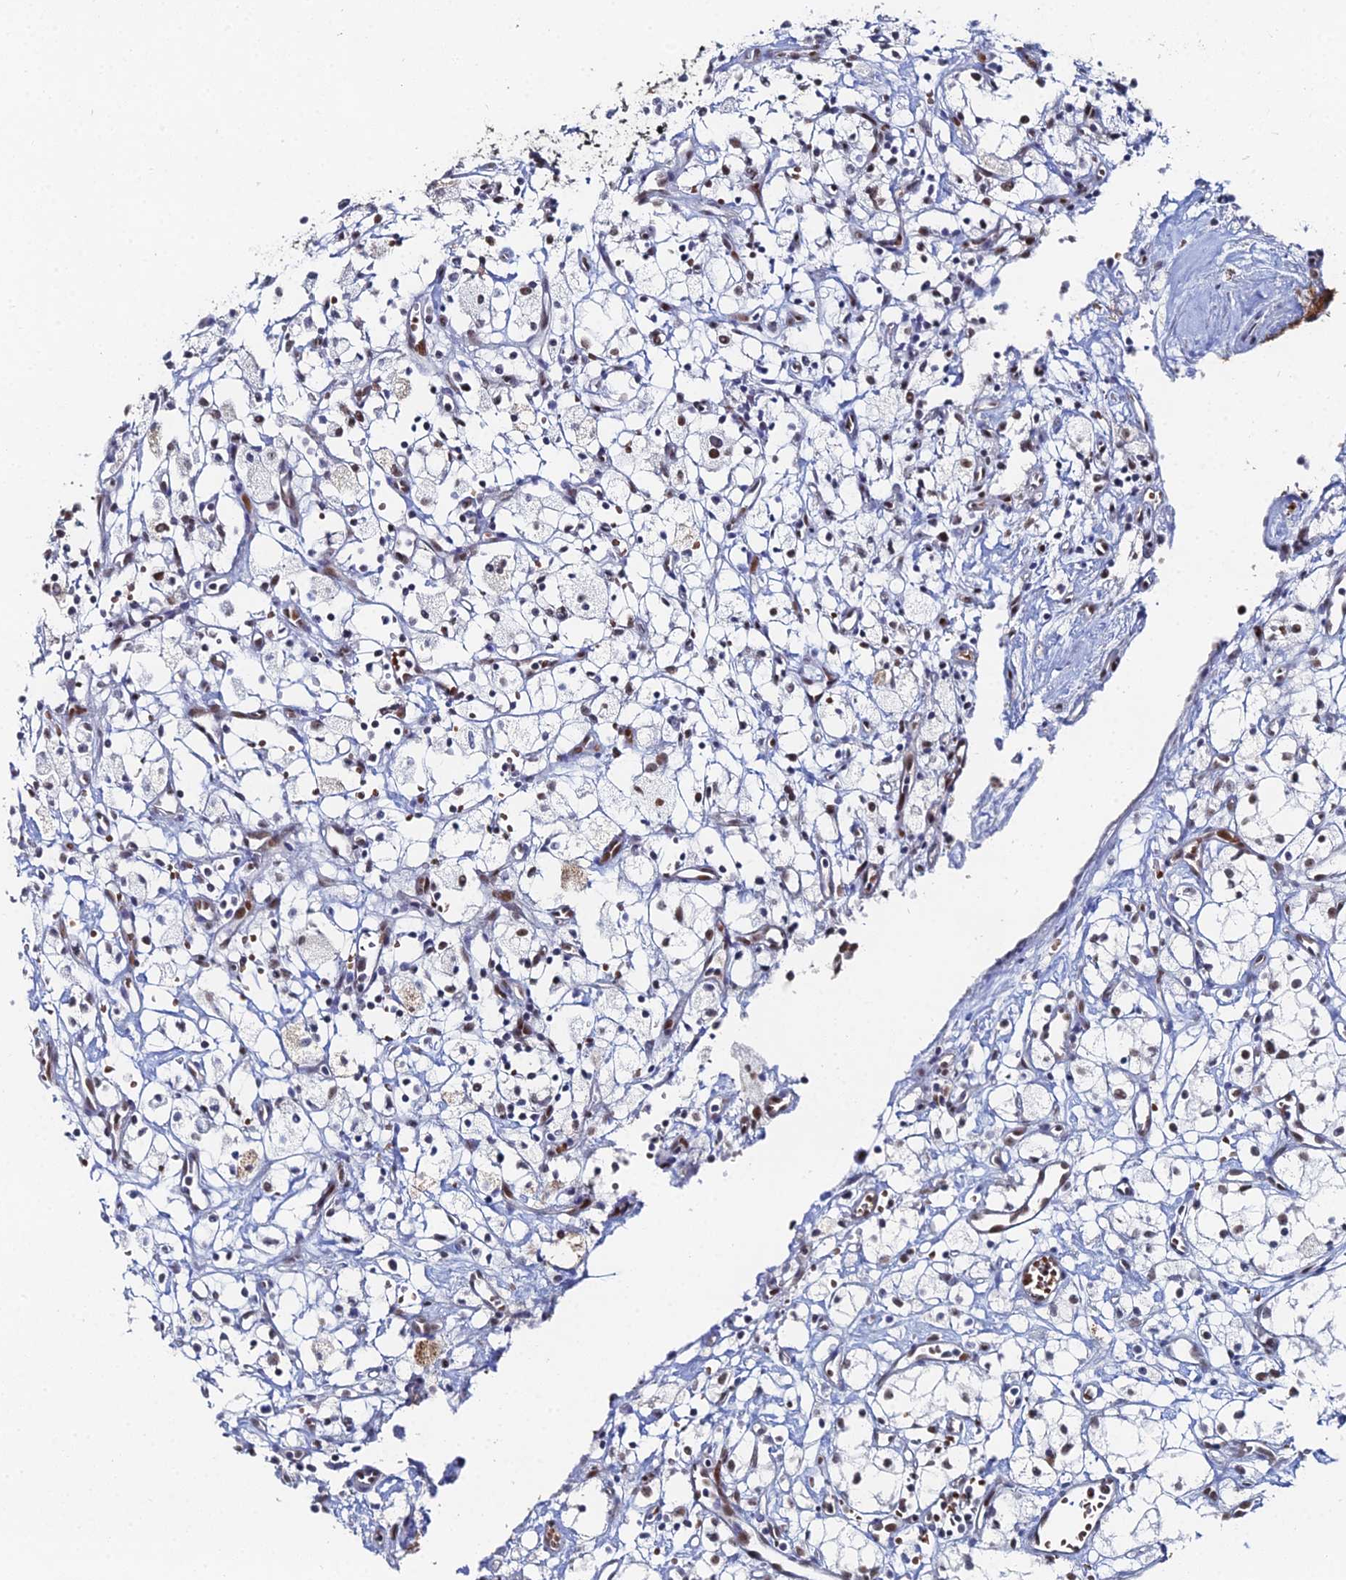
{"staining": {"intensity": "weak", "quantity": "25%-75%", "location": "nuclear"}, "tissue": "renal cancer", "cell_type": "Tumor cells", "image_type": "cancer", "snomed": [{"axis": "morphology", "description": "Adenocarcinoma, NOS"}, {"axis": "topography", "description": "Kidney"}], "caption": "Protein expression analysis of human renal cancer (adenocarcinoma) reveals weak nuclear staining in about 25%-75% of tumor cells. (IHC, brightfield microscopy, high magnification).", "gene": "GSC2", "patient": {"sex": "male", "age": 59}}